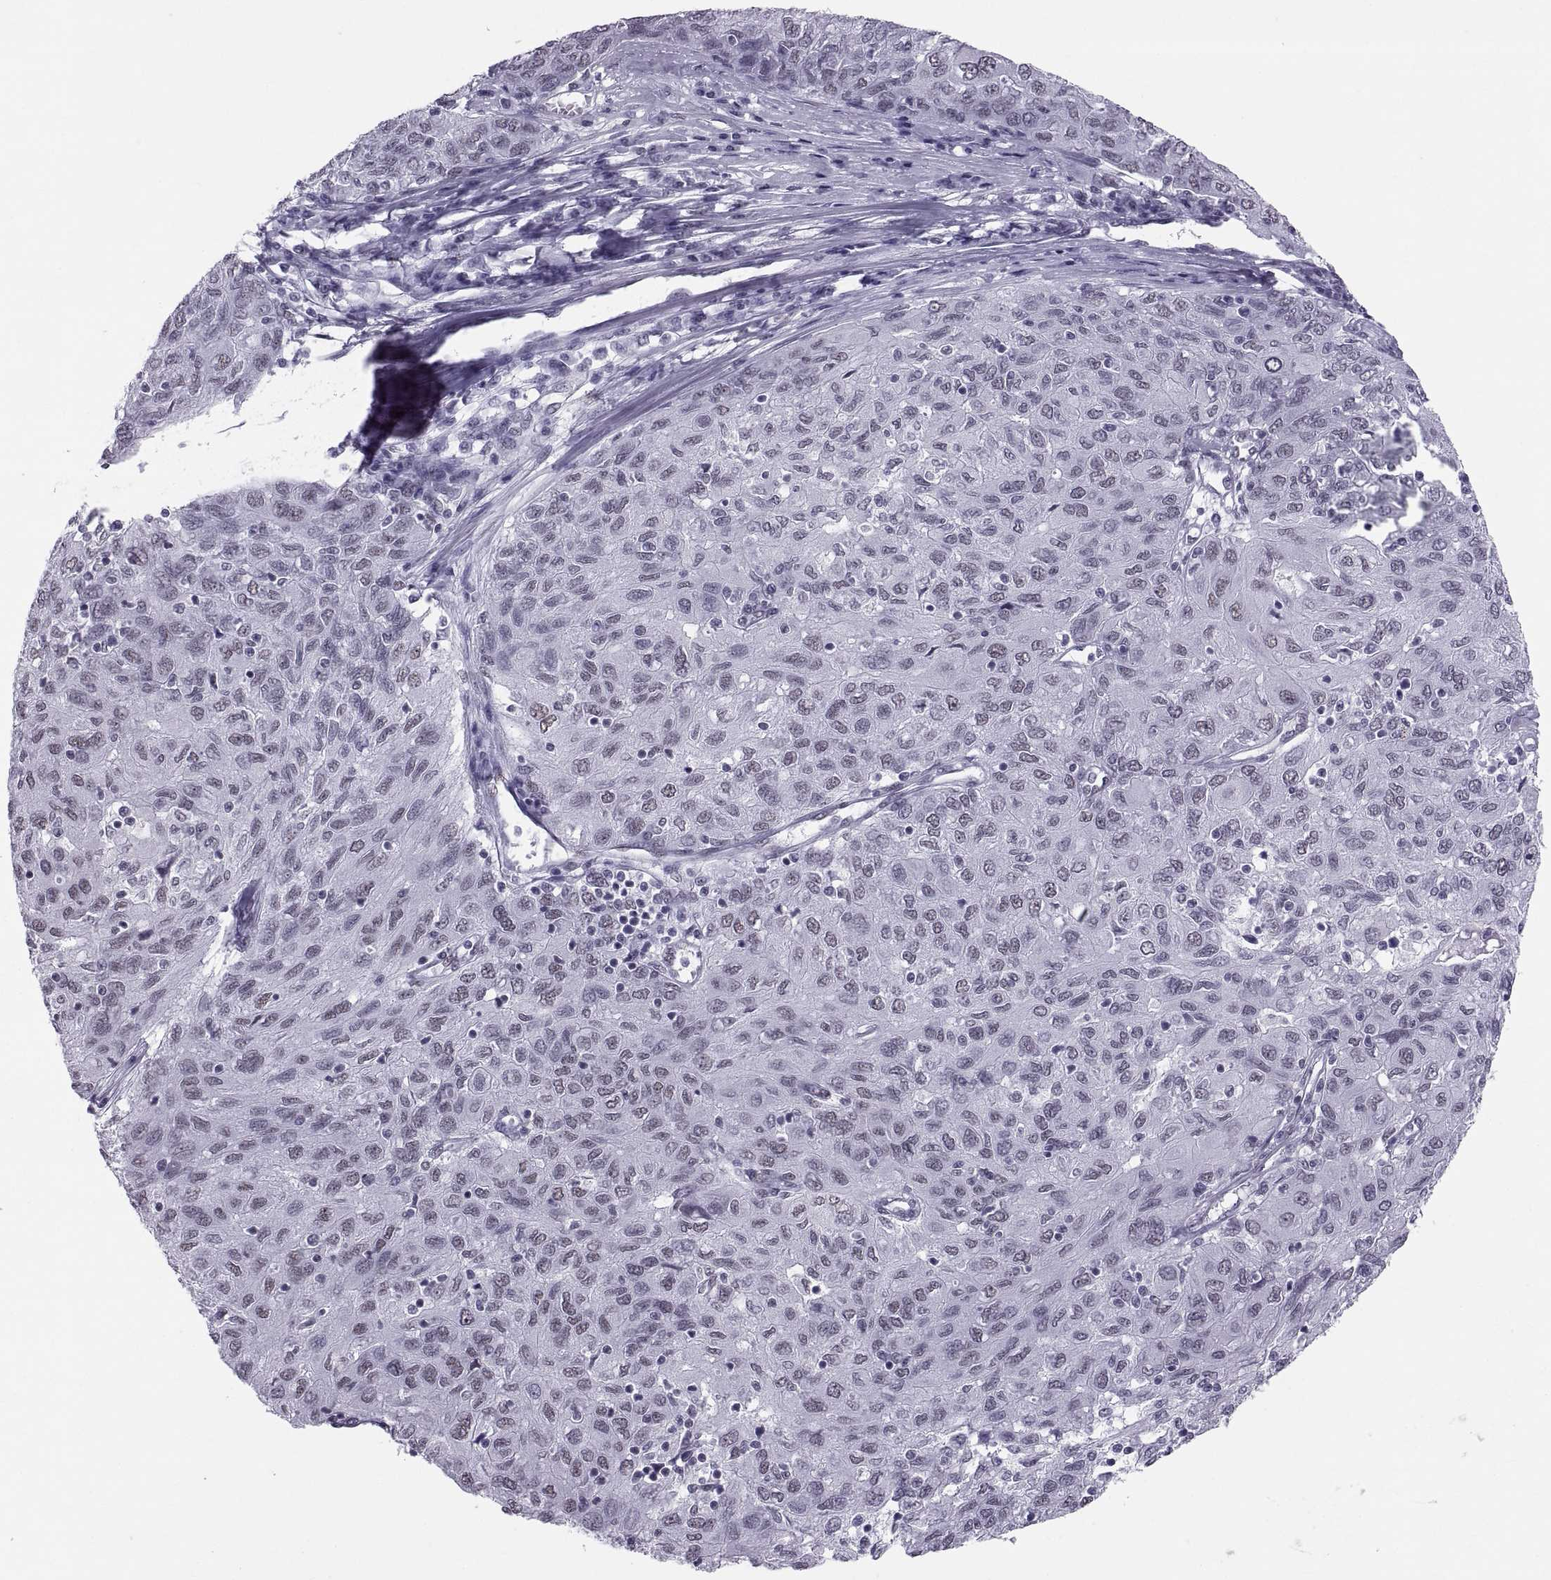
{"staining": {"intensity": "negative", "quantity": "none", "location": "none"}, "tissue": "ovarian cancer", "cell_type": "Tumor cells", "image_type": "cancer", "snomed": [{"axis": "morphology", "description": "Carcinoma, endometroid"}, {"axis": "topography", "description": "Ovary"}], "caption": "DAB (3,3'-diaminobenzidine) immunohistochemical staining of human endometroid carcinoma (ovarian) reveals no significant staining in tumor cells.", "gene": "NEUROD6", "patient": {"sex": "female", "age": 50}}